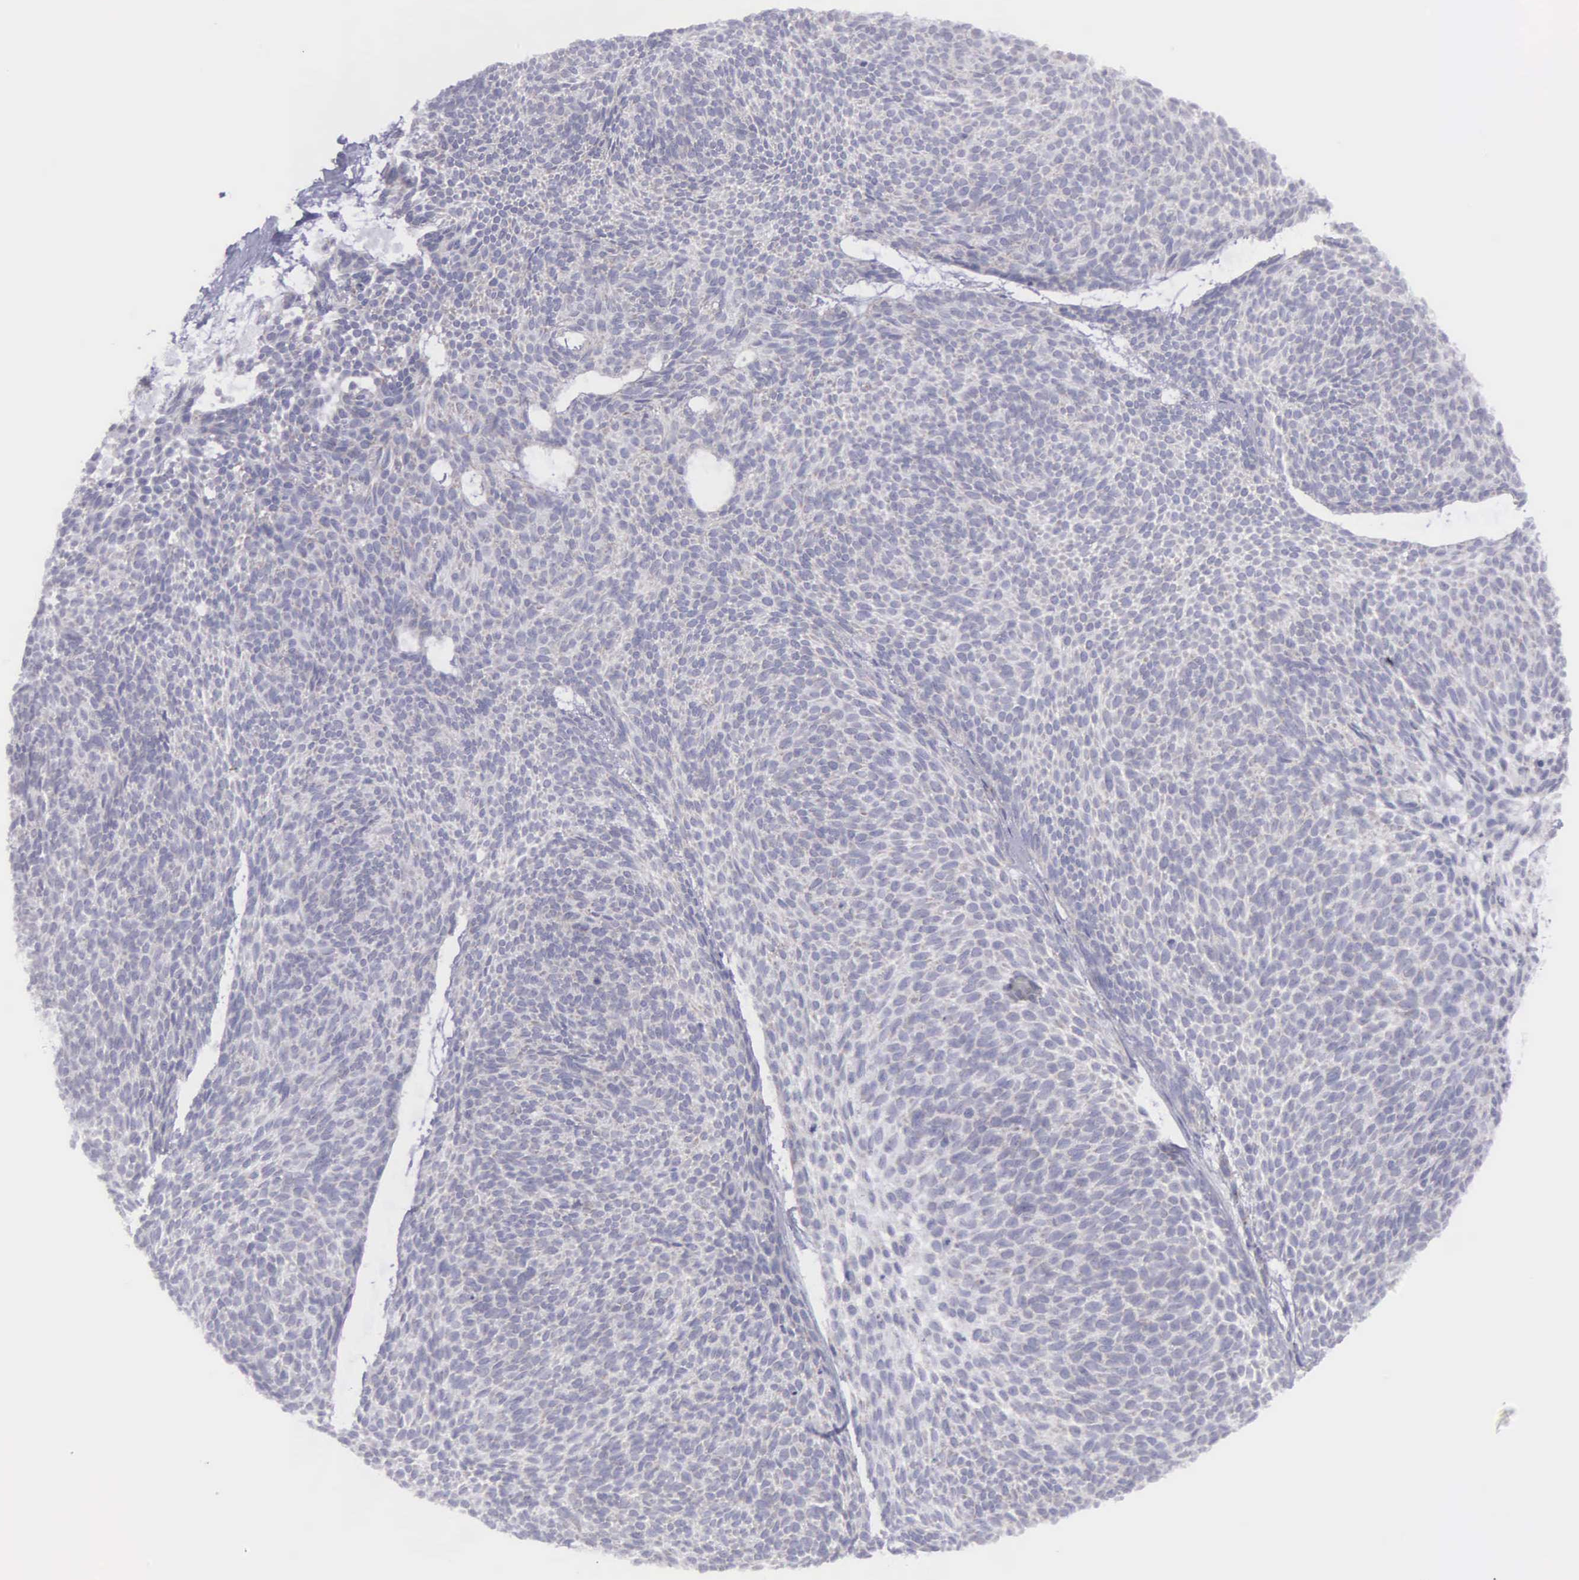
{"staining": {"intensity": "weak", "quantity": "<25%", "location": "cytoplasmic/membranous"}, "tissue": "skin cancer", "cell_type": "Tumor cells", "image_type": "cancer", "snomed": [{"axis": "morphology", "description": "Basal cell carcinoma"}, {"axis": "topography", "description": "Skin"}], "caption": "Immunohistochemistry histopathology image of neoplastic tissue: human skin basal cell carcinoma stained with DAB (3,3'-diaminobenzidine) demonstrates no significant protein positivity in tumor cells.", "gene": "SYNJ2BP", "patient": {"sex": "male", "age": 84}}